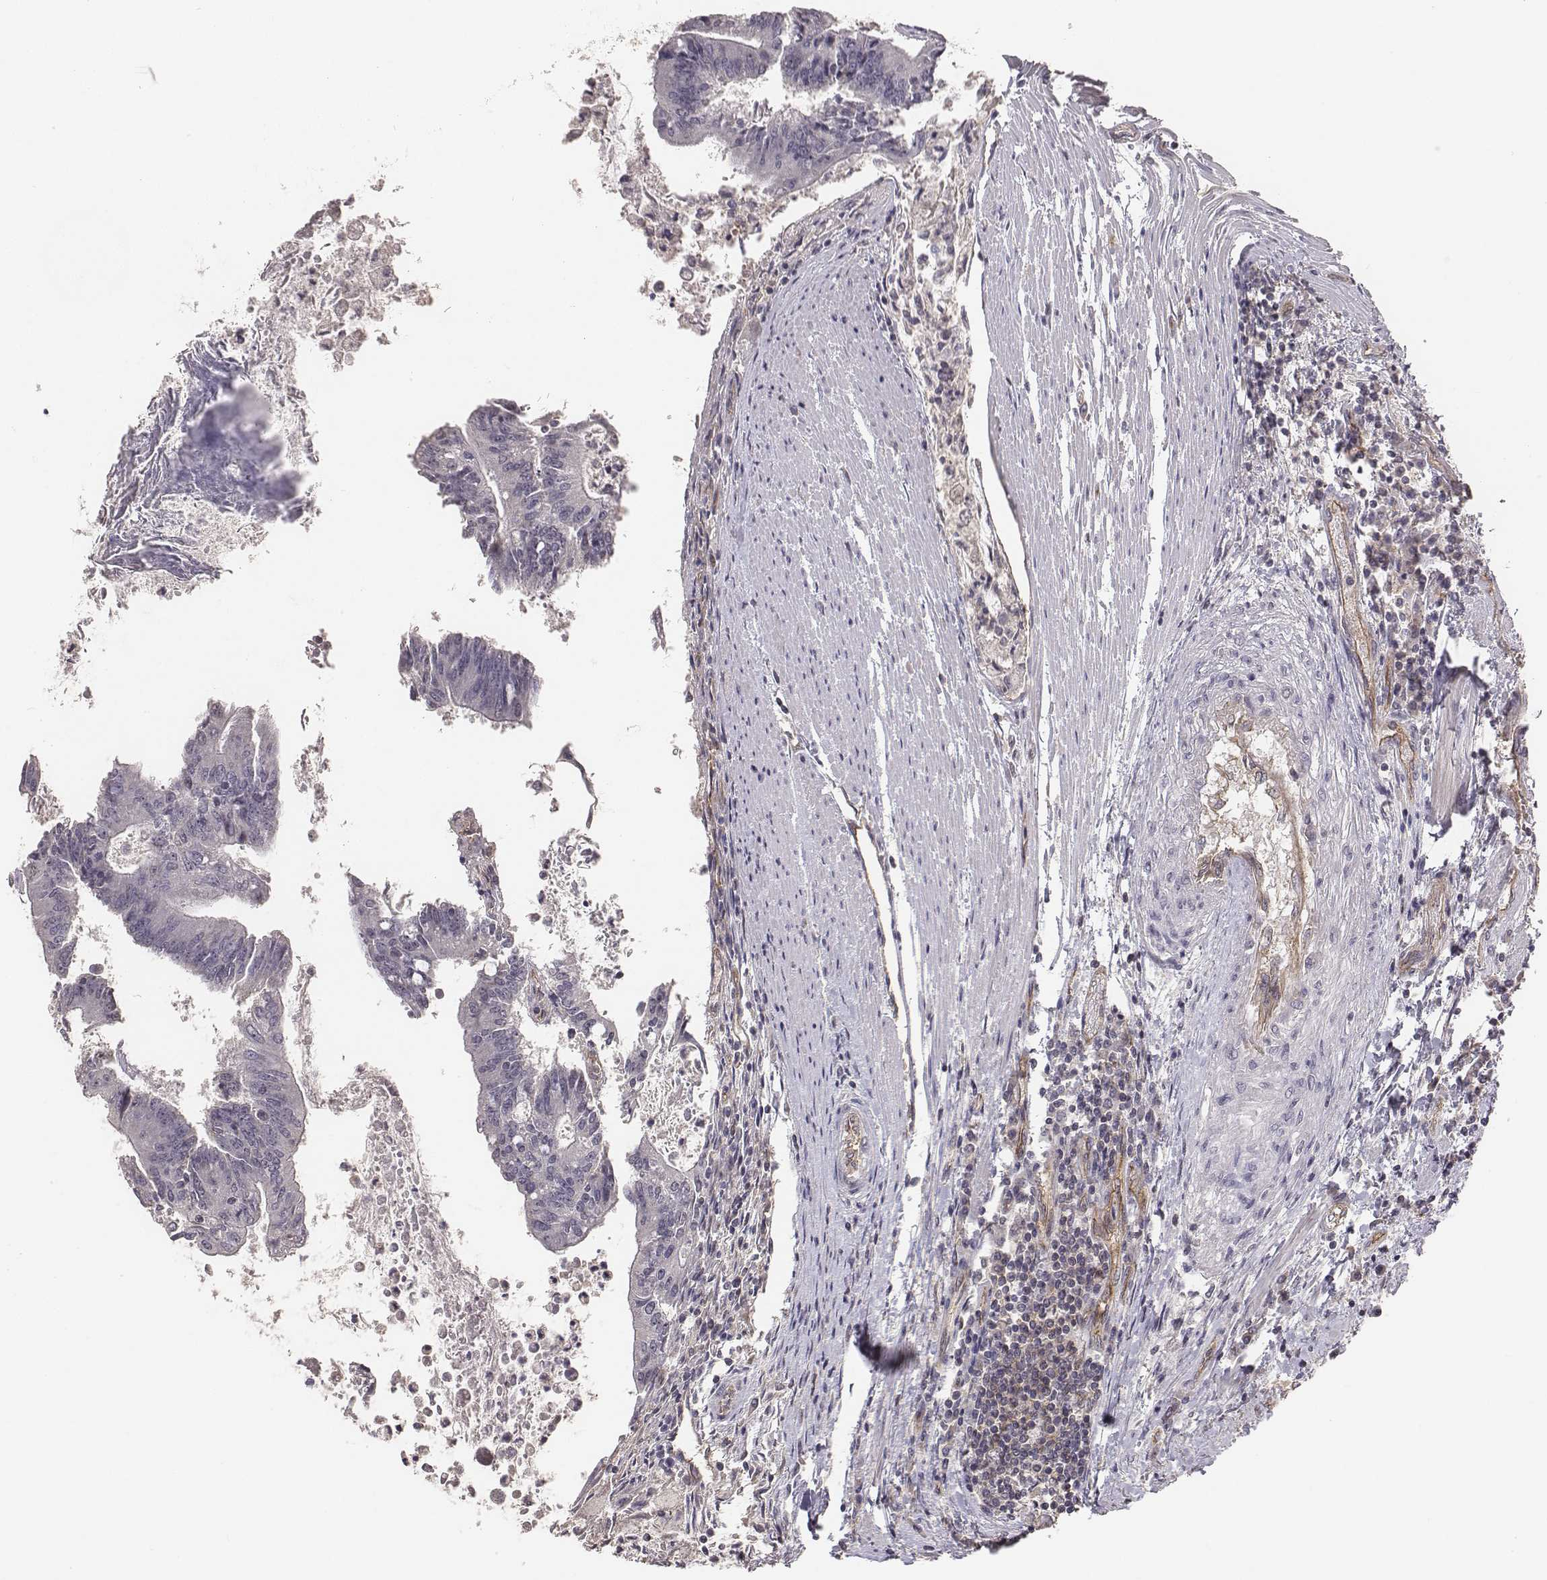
{"staining": {"intensity": "negative", "quantity": "none", "location": "none"}, "tissue": "colorectal cancer", "cell_type": "Tumor cells", "image_type": "cancer", "snomed": [{"axis": "morphology", "description": "Adenocarcinoma, NOS"}, {"axis": "topography", "description": "Colon"}], "caption": "Immunohistochemical staining of human colorectal adenocarcinoma reveals no significant staining in tumor cells.", "gene": "PTPRG", "patient": {"sex": "female", "age": 70}}